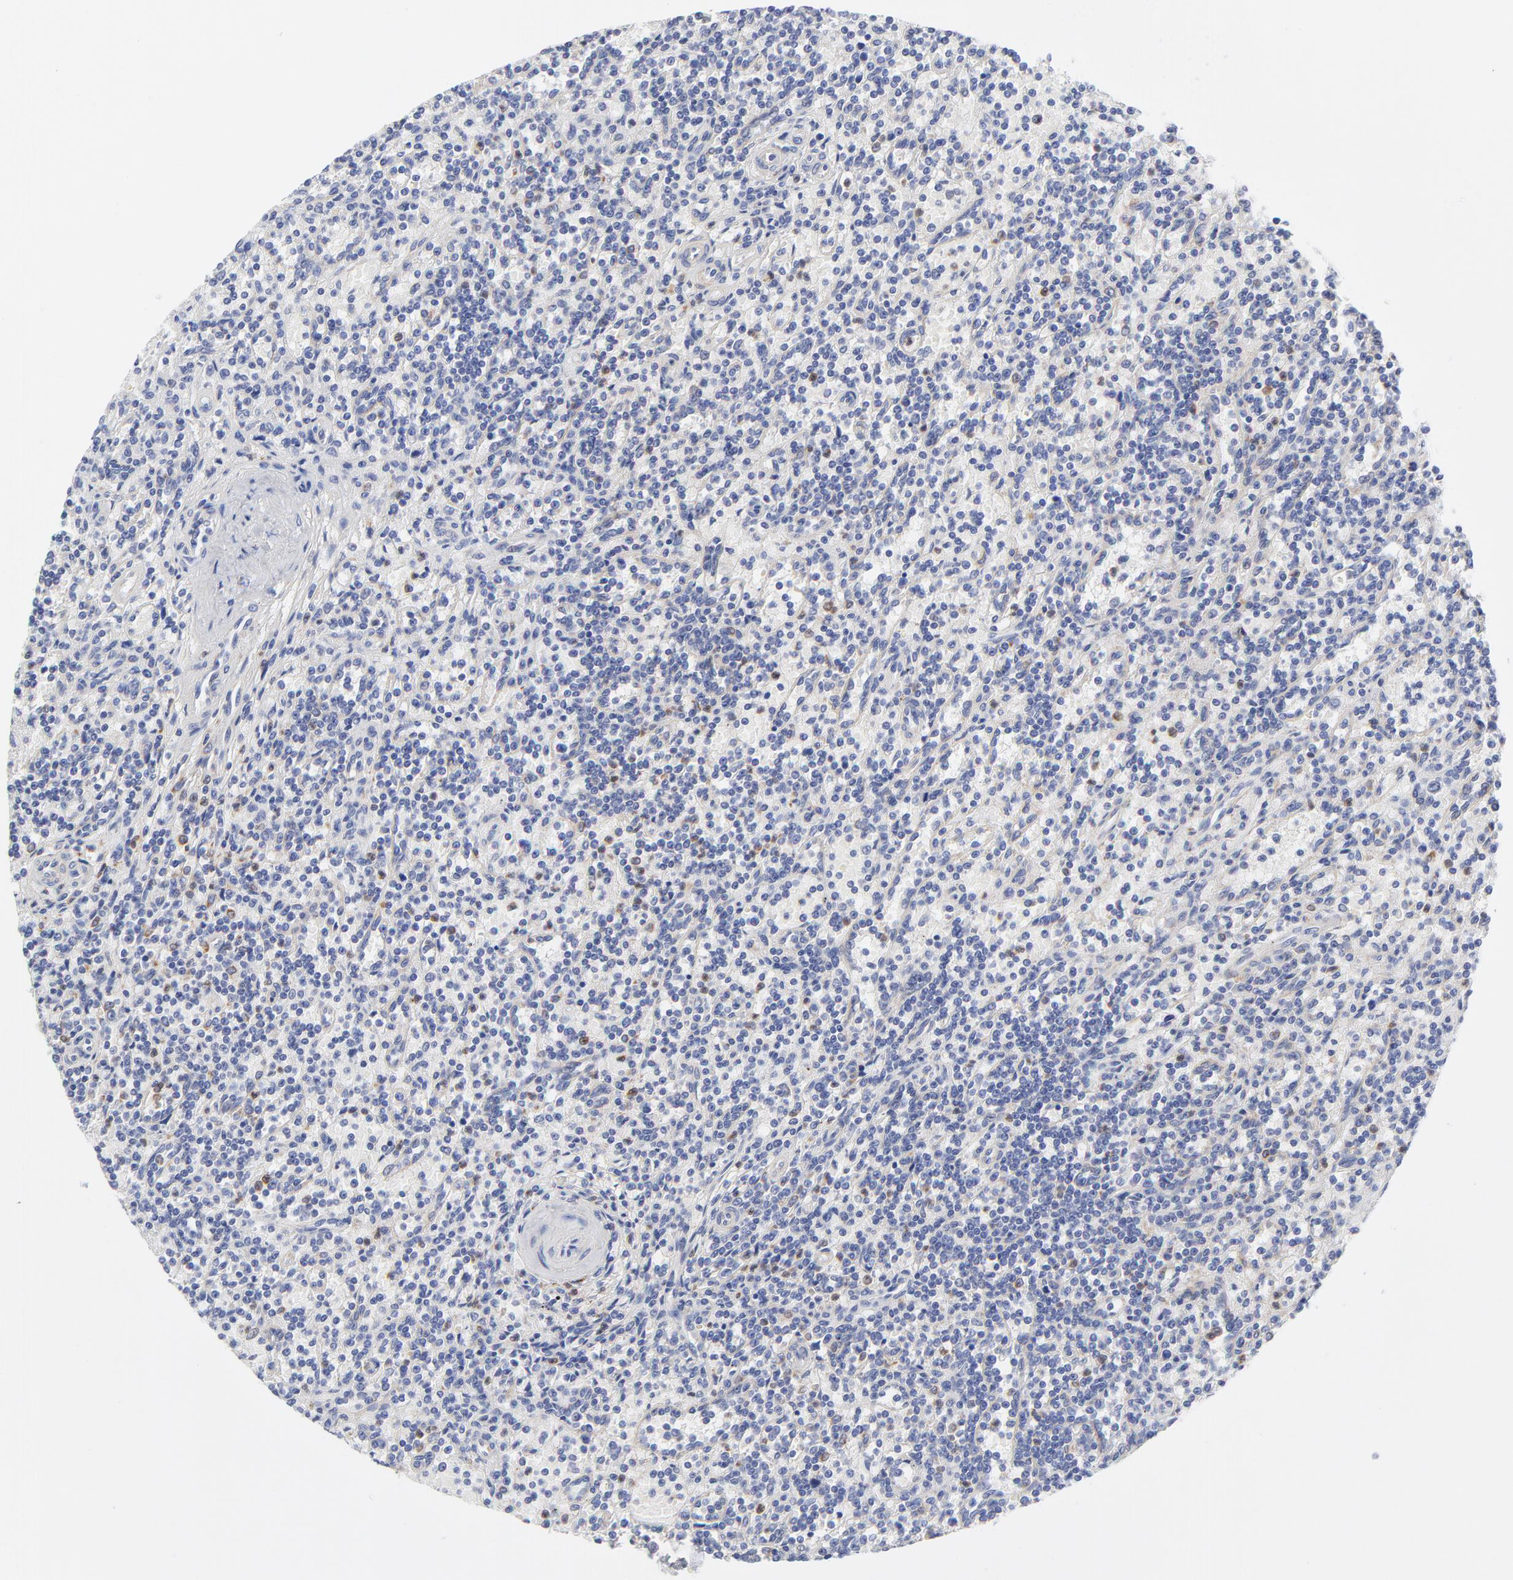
{"staining": {"intensity": "moderate", "quantity": "<25%", "location": "cytoplasmic/membranous"}, "tissue": "lymphoma", "cell_type": "Tumor cells", "image_type": "cancer", "snomed": [{"axis": "morphology", "description": "Malignant lymphoma, non-Hodgkin's type, Low grade"}, {"axis": "topography", "description": "Spleen"}], "caption": "DAB (3,3'-diaminobenzidine) immunohistochemical staining of low-grade malignant lymphoma, non-Hodgkin's type exhibits moderate cytoplasmic/membranous protein expression in about <25% of tumor cells. The protein of interest is stained brown, and the nuclei are stained in blue (DAB IHC with brightfield microscopy, high magnification).", "gene": "MOSPD2", "patient": {"sex": "male", "age": 73}}